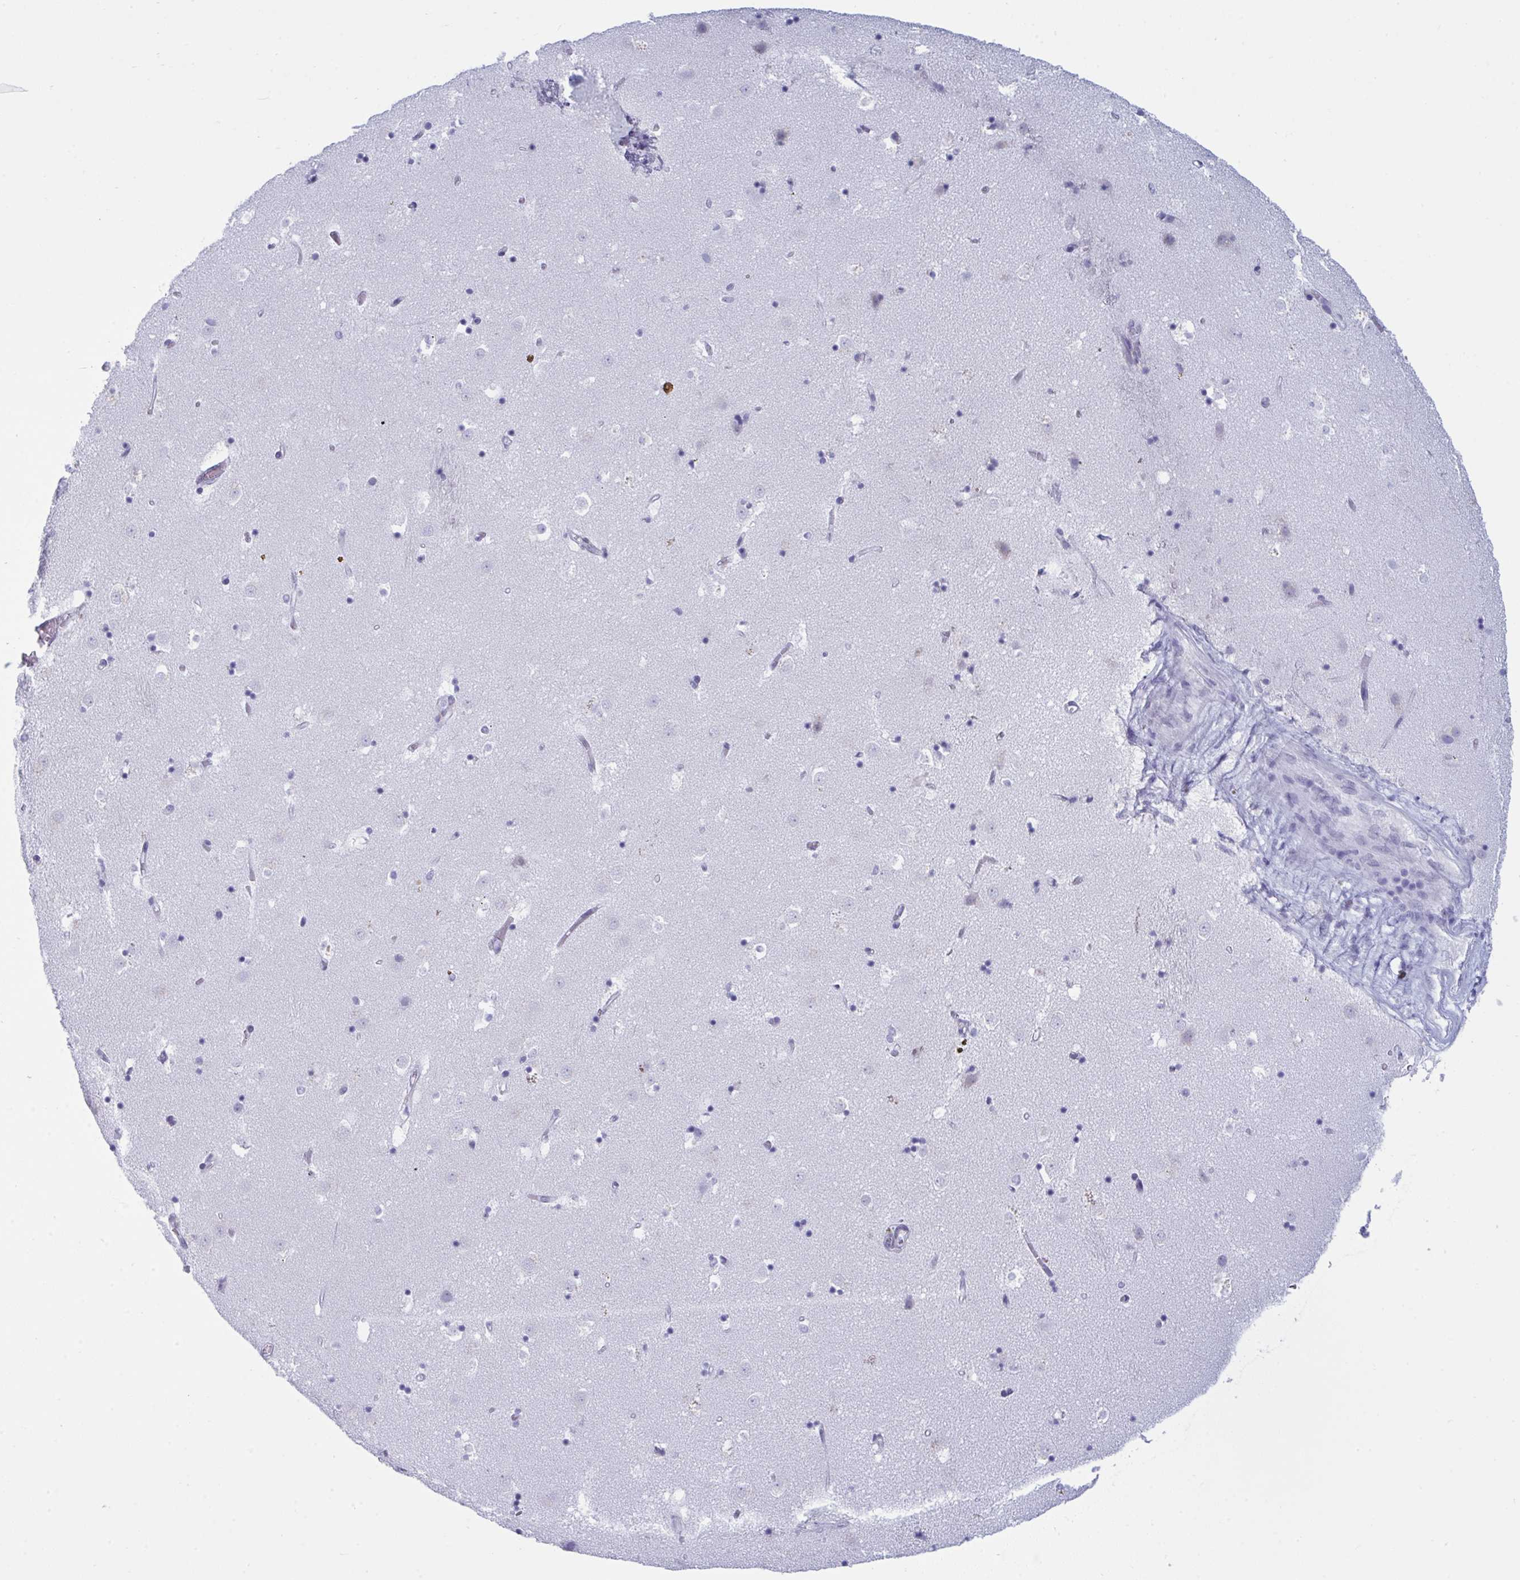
{"staining": {"intensity": "negative", "quantity": "none", "location": "none"}, "tissue": "caudate", "cell_type": "Glial cells", "image_type": "normal", "snomed": [{"axis": "morphology", "description": "Normal tissue, NOS"}, {"axis": "topography", "description": "Lateral ventricle wall"}], "caption": "The histopathology image shows no significant positivity in glial cells of caudate.", "gene": "PRDM9", "patient": {"sex": "male", "age": 58}}